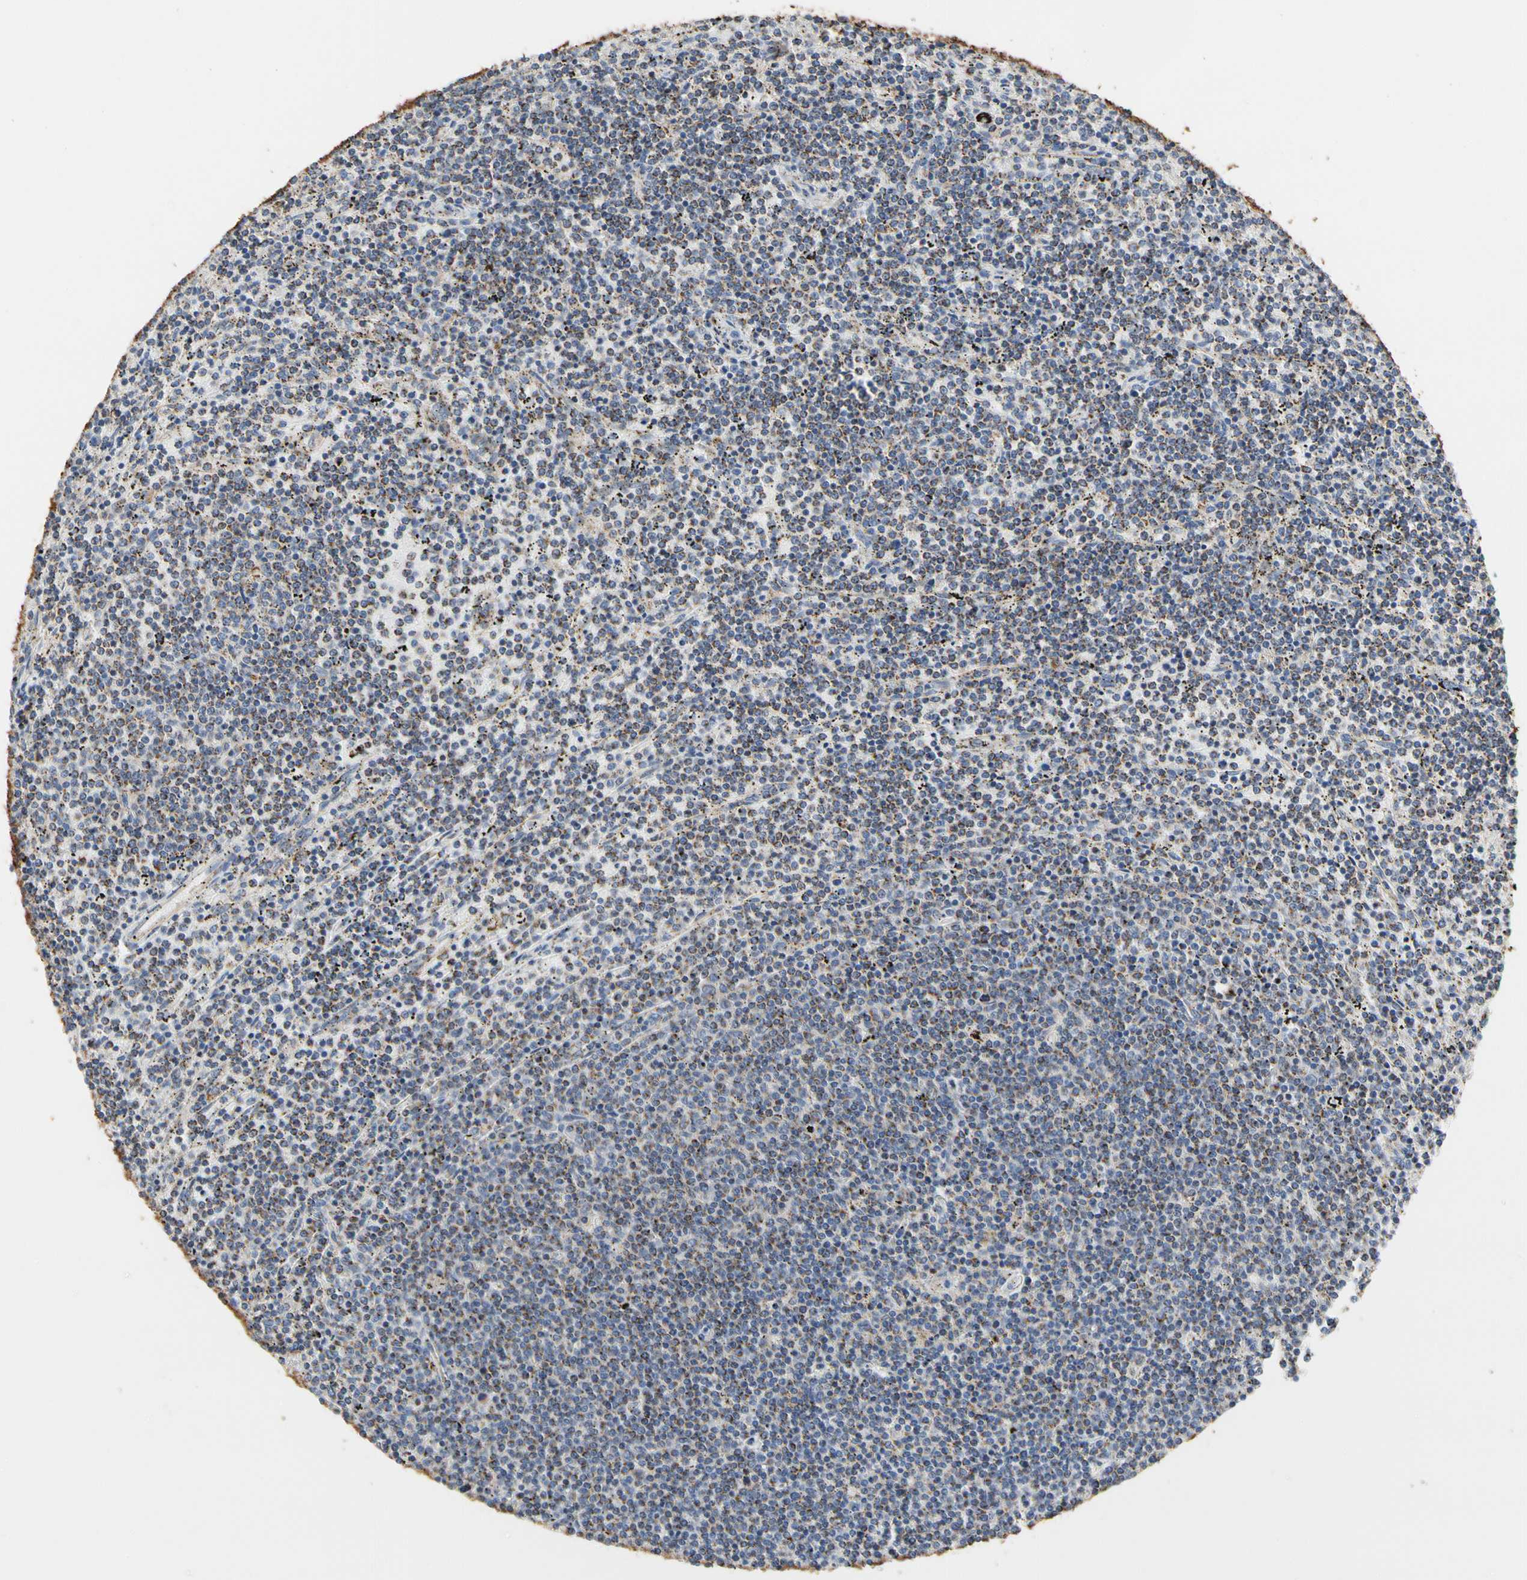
{"staining": {"intensity": "negative", "quantity": "none", "location": "none"}, "tissue": "lymphoma", "cell_type": "Tumor cells", "image_type": "cancer", "snomed": [{"axis": "morphology", "description": "Malignant lymphoma, non-Hodgkin's type, Low grade"}, {"axis": "topography", "description": "Spleen"}], "caption": "Immunohistochemical staining of lymphoma shows no significant staining in tumor cells.", "gene": "TUBA1A", "patient": {"sex": "female", "age": 50}}